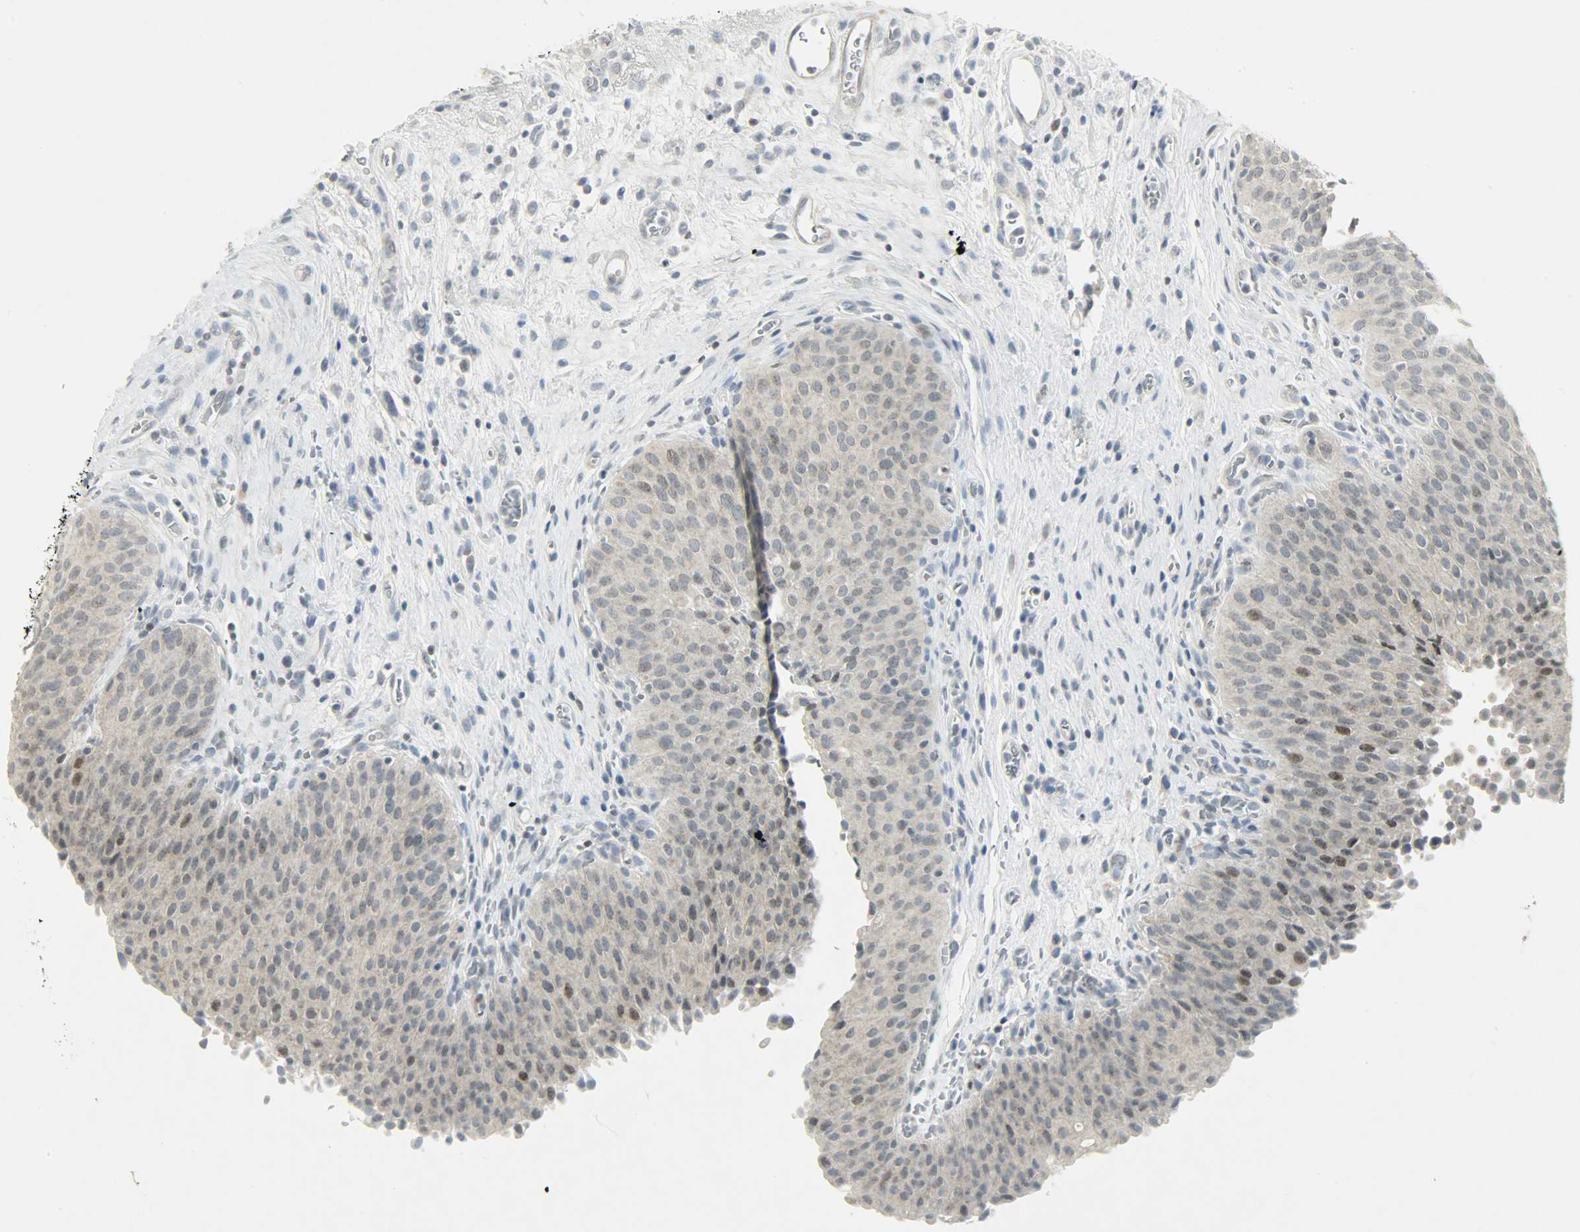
{"staining": {"intensity": "moderate", "quantity": "<25%", "location": "cytoplasmic/membranous,nuclear"}, "tissue": "urinary bladder", "cell_type": "Urothelial cells", "image_type": "normal", "snomed": [{"axis": "morphology", "description": "Normal tissue, NOS"}, {"axis": "morphology", "description": "Dysplasia, NOS"}, {"axis": "topography", "description": "Urinary bladder"}], "caption": "Urothelial cells show low levels of moderate cytoplasmic/membranous,nuclear staining in about <25% of cells in benign human urinary bladder. (brown staining indicates protein expression, while blue staining denotes nuclei).", "gene": "CAMK4", "patient": {"sex": "male", "age": 35}}